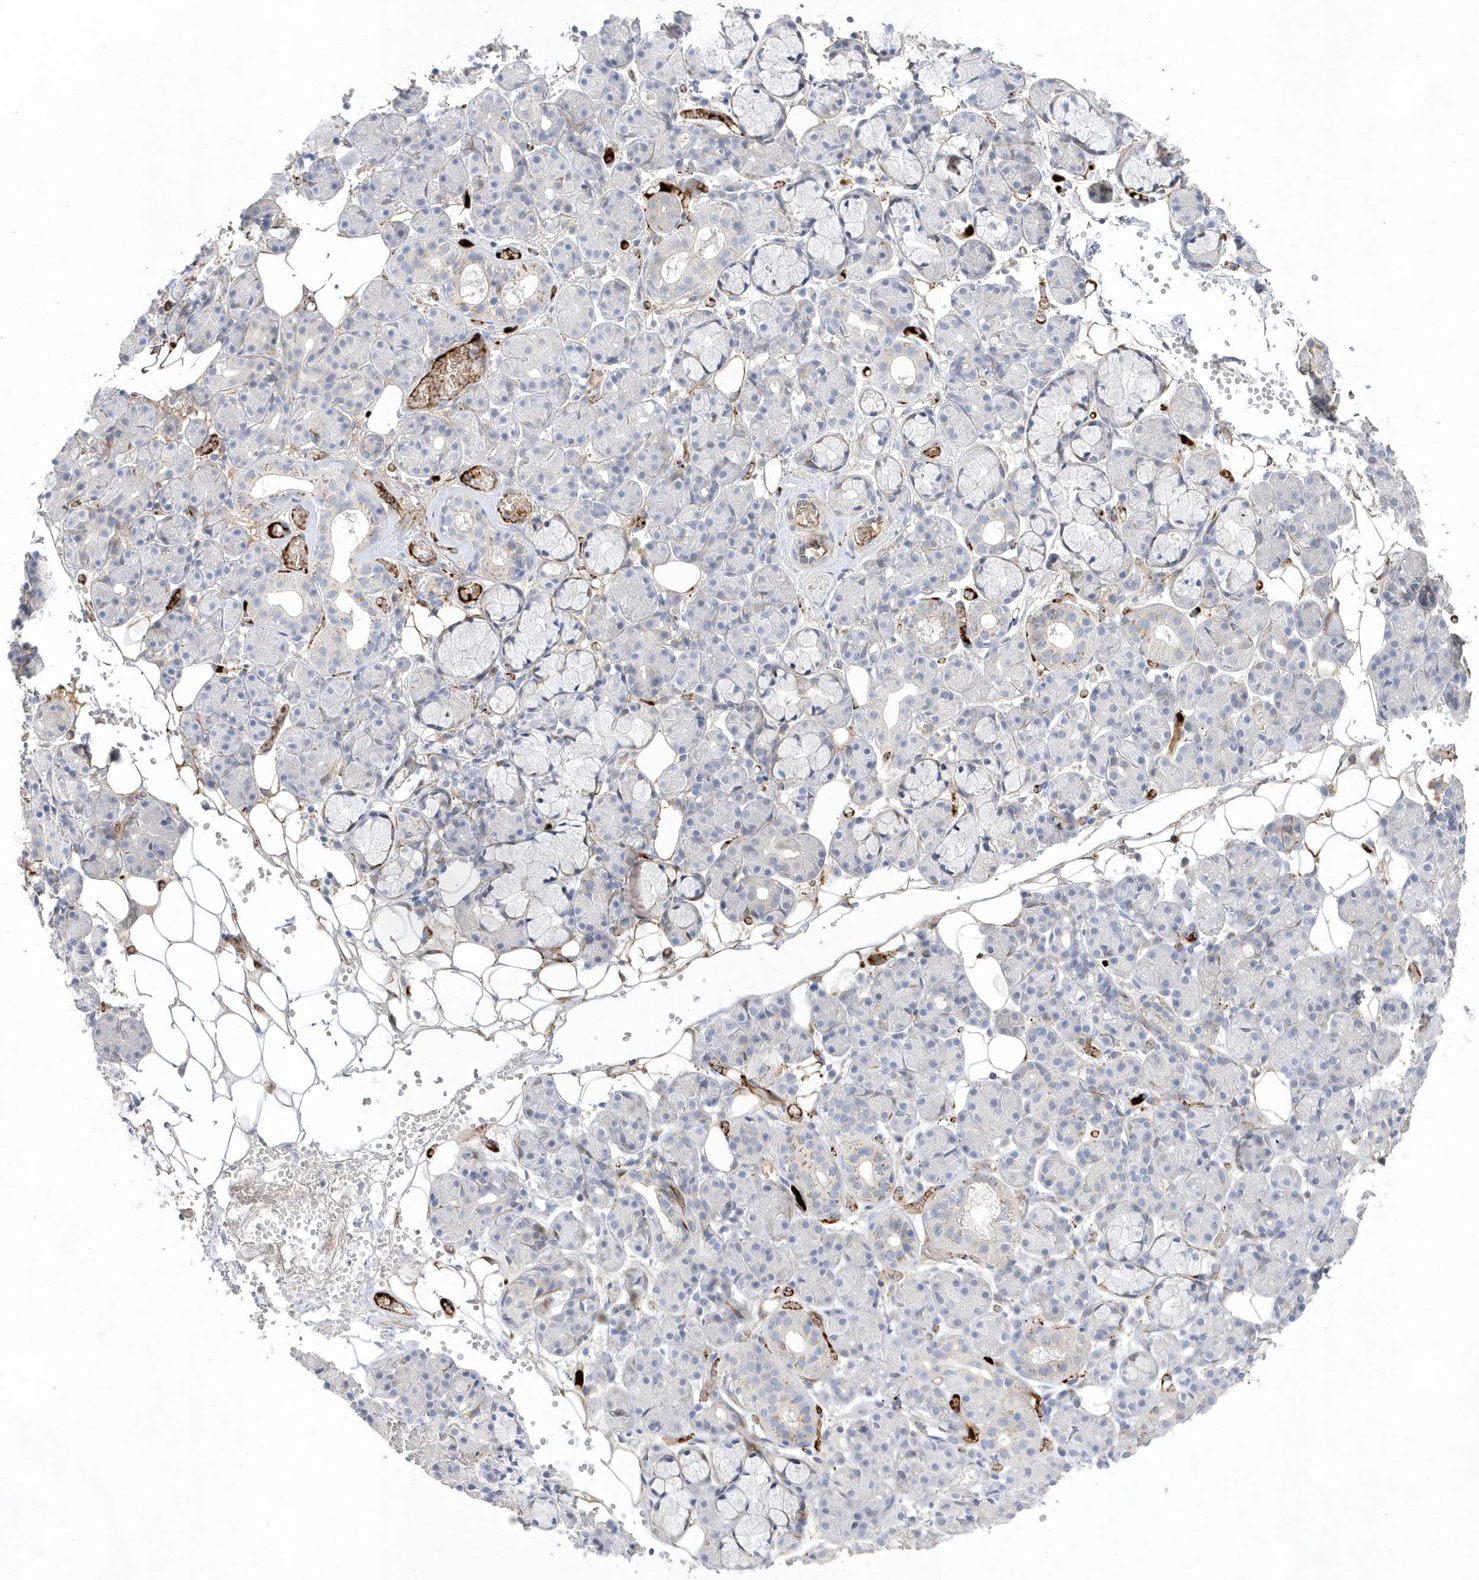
{"staining": {"intensity": "negative", "quantity": "none", "location": "none"}, "tissue": "salivary gland", "cell_type": "Glandular cells", "image_type": "normal", "snomed": [{"axis": "morphology", "description": "Normal tissue, NOS"}, {"axis": "topography", "description": "Salivary gland"}], "caption": "Micrograph shows no significant protein expression in glandular cells of unremarkable salivary gland. Brightfield microscopy of IHC stained with DAB (3,3'-diaminobenzidine) (brown) and hematoxylin (blue), captured at high magnification.", "gene": "TMEM132B", "patient": {"sex": "male", "age": 63}}